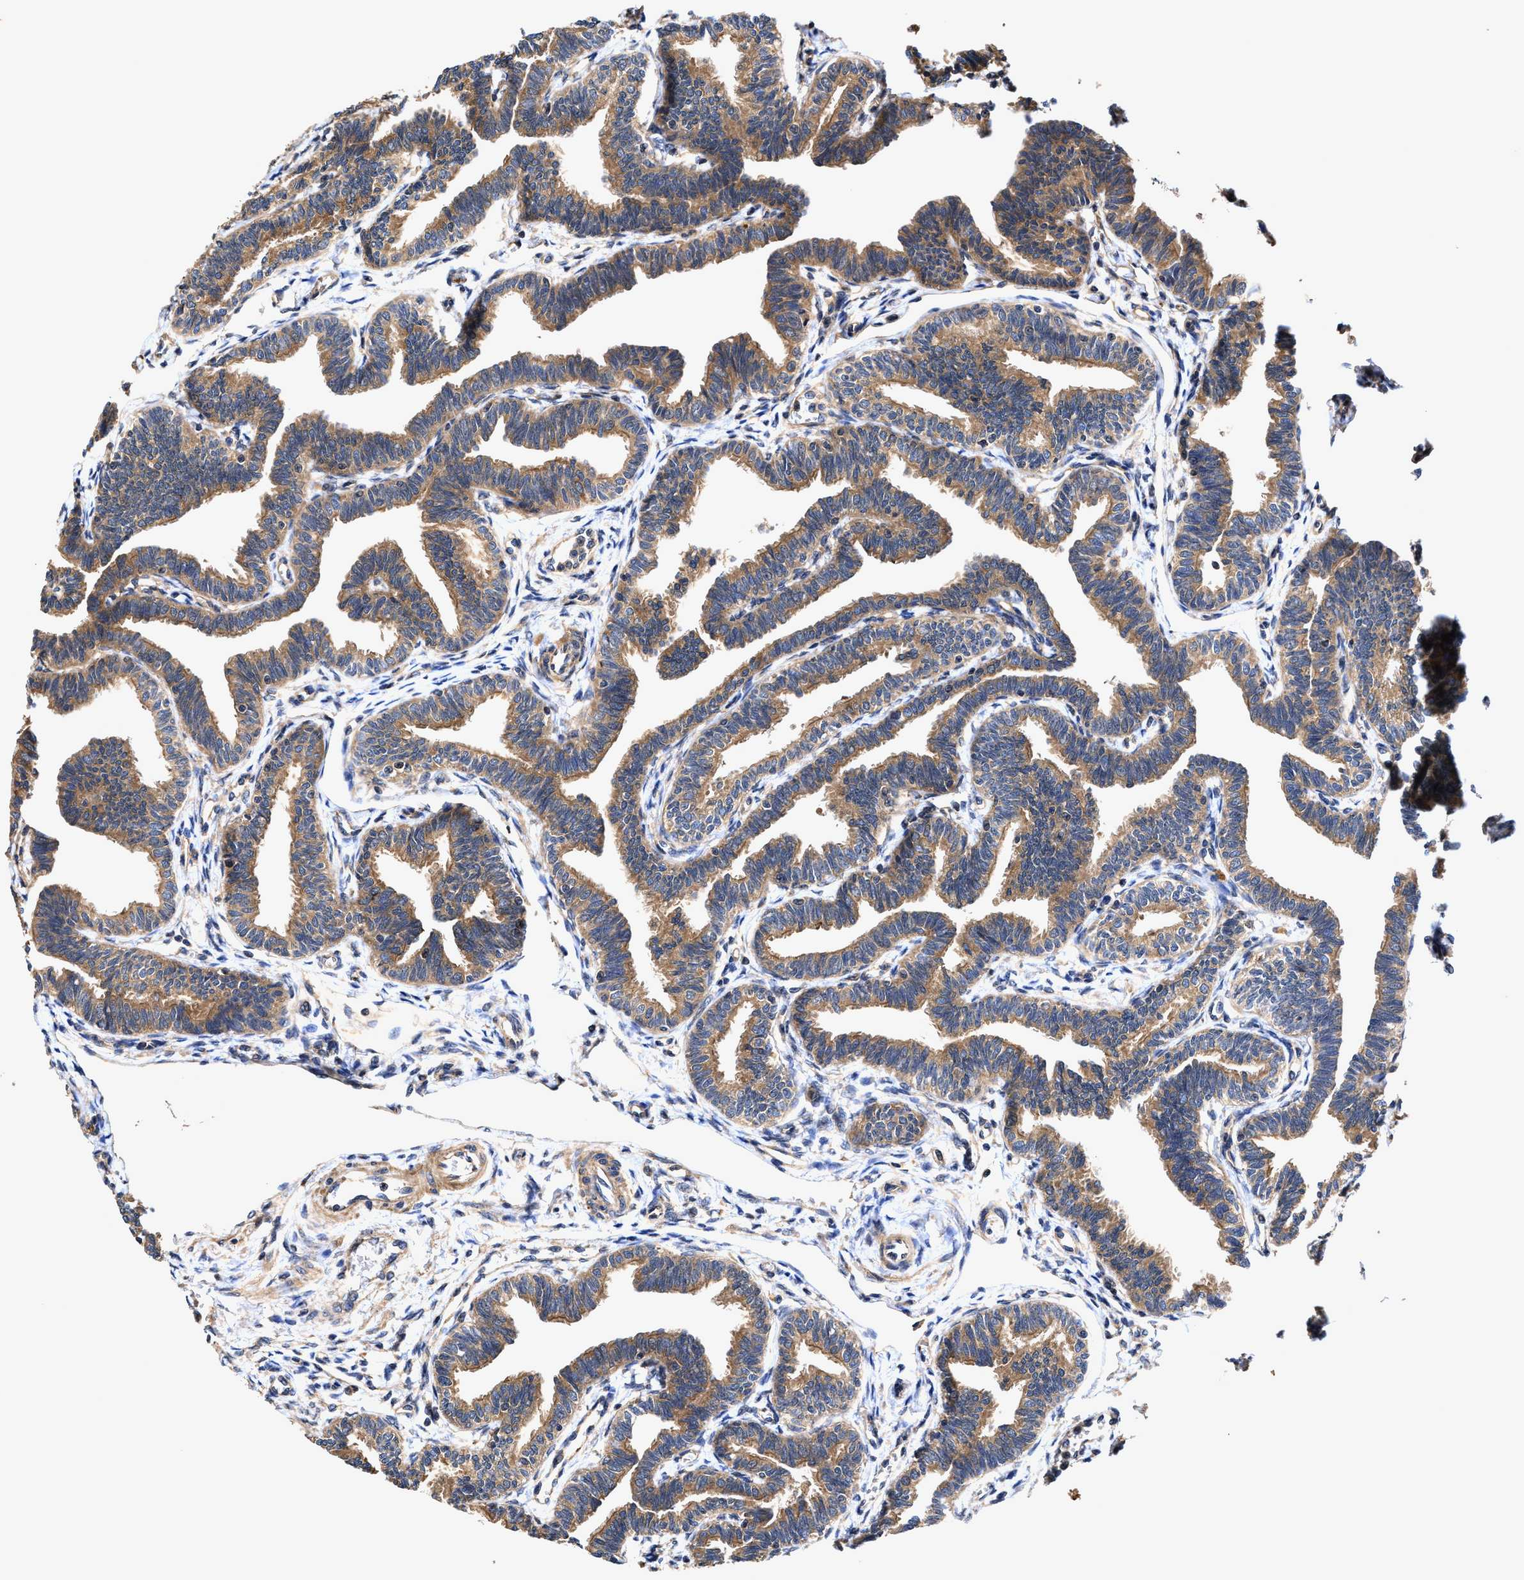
{"staining": {"intensity": "moderate", "quantity": ">75%", "location": "cytoplasmic/membranous"}, "tissue": "fallopian tube", "cell_type": "Glandular cells", "image_type": "normal", "snomed": [{"axis": "morphology", "description": "Normal tissue, NOS"}, {"axis": "topography", "description": "Fallopian tube"}, {"axis": "topography", "description": "Ovary"}], "caption": "Fallopian tube stained with DAB immunohistochemistry demonstrates medium levels of moderate cytoplasmic/membranous positivity in approximately >75% of glandular cells.", "gene": "EFNA4", "patient": {"sex": "female", "age": 23}}